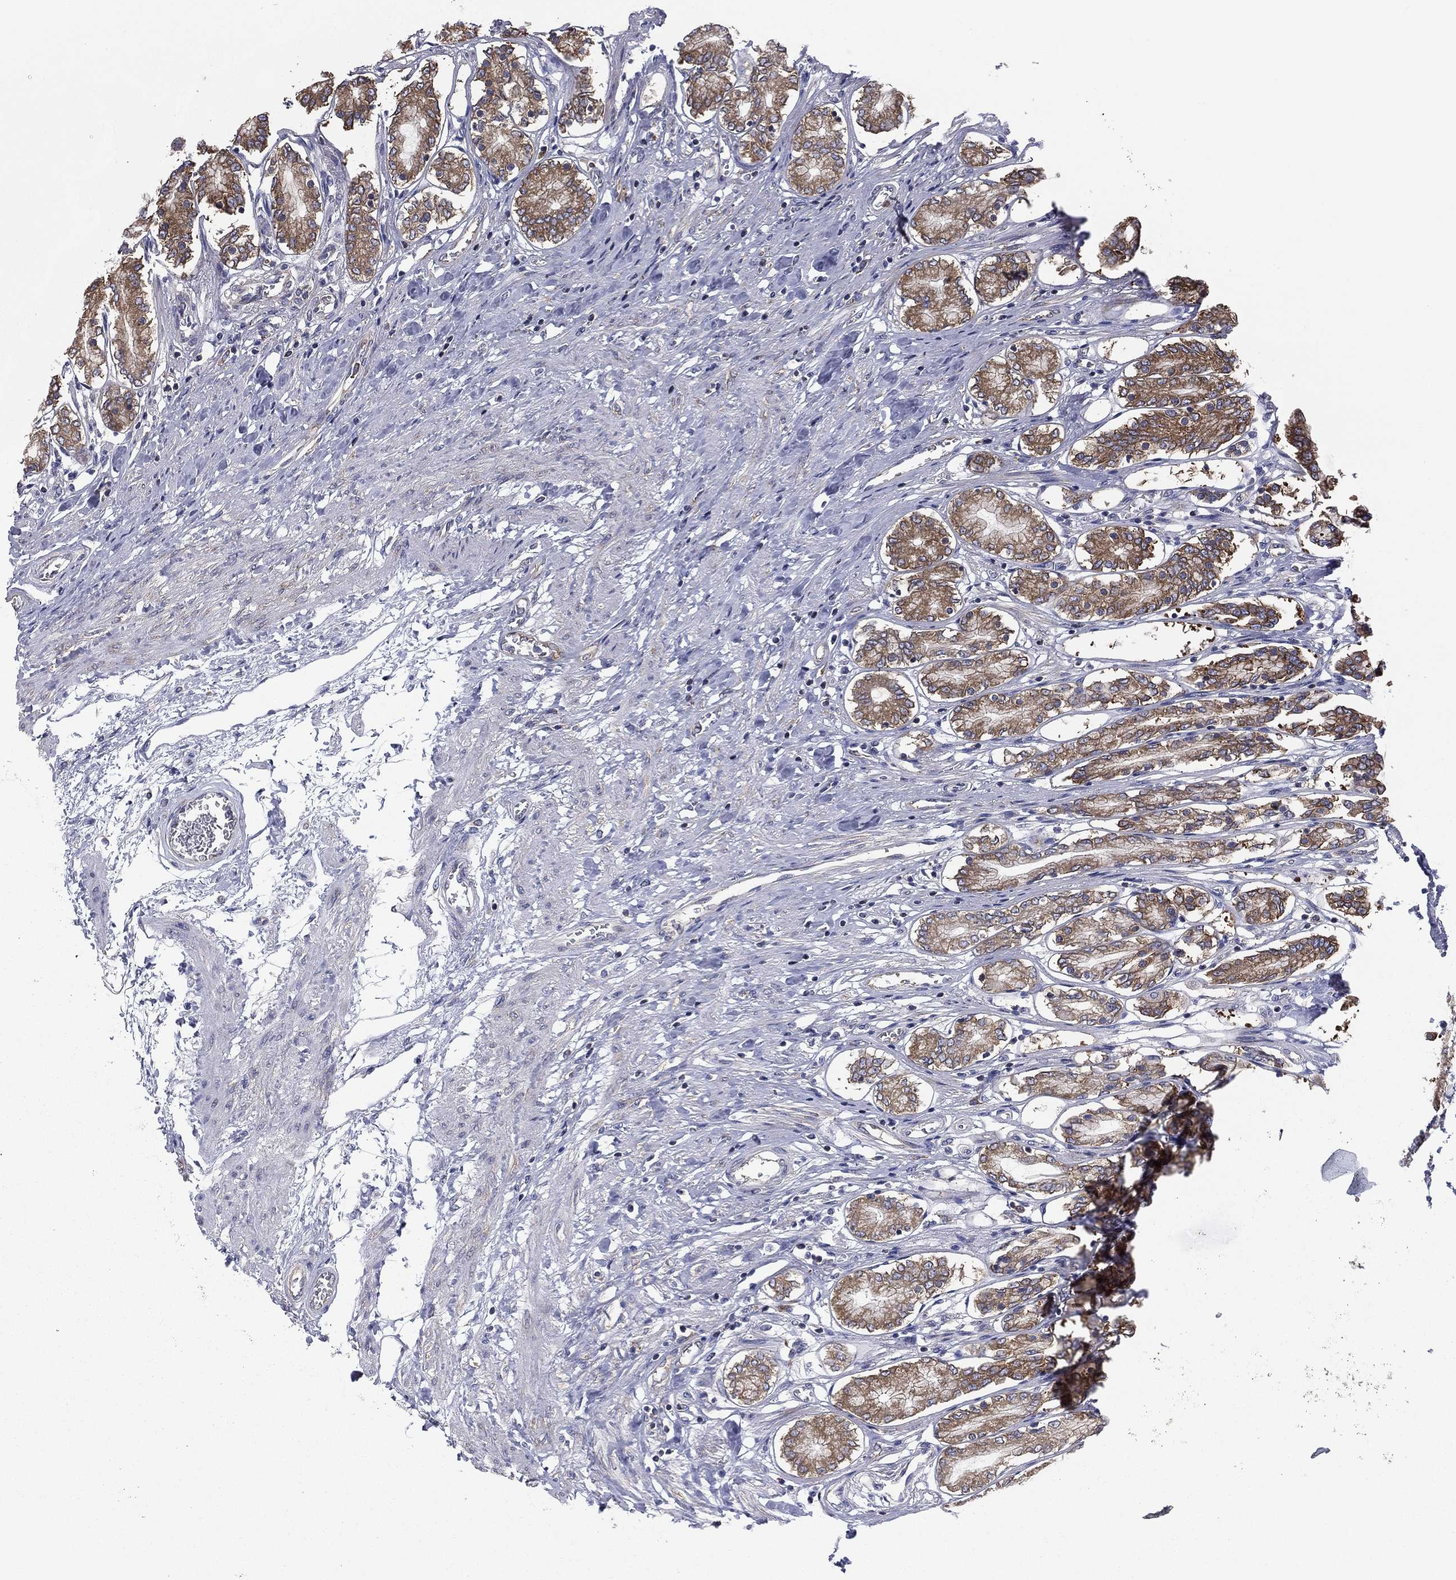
{"staining": {"intensity": "moderate", "quantity": ">75%", "location": "cytoplasmic/membranous"}, "tissue": "stomach", "cell_type": "Glandular cells", "image_type": "normal", "snomed": [{"axis": "morphology", "description": "Normal tissue, NOS"}, {"axis": "topography", "description": "Stomach"}], "caption": "The micrograph demonstrates immunohistochemical staining of benign stomach. There is moderate cytoplasmic/membranous positivity is present in approximately >75% of glandular cells.", "gene": "FARSA", "patient": {"sex": "female", "age": 65}}